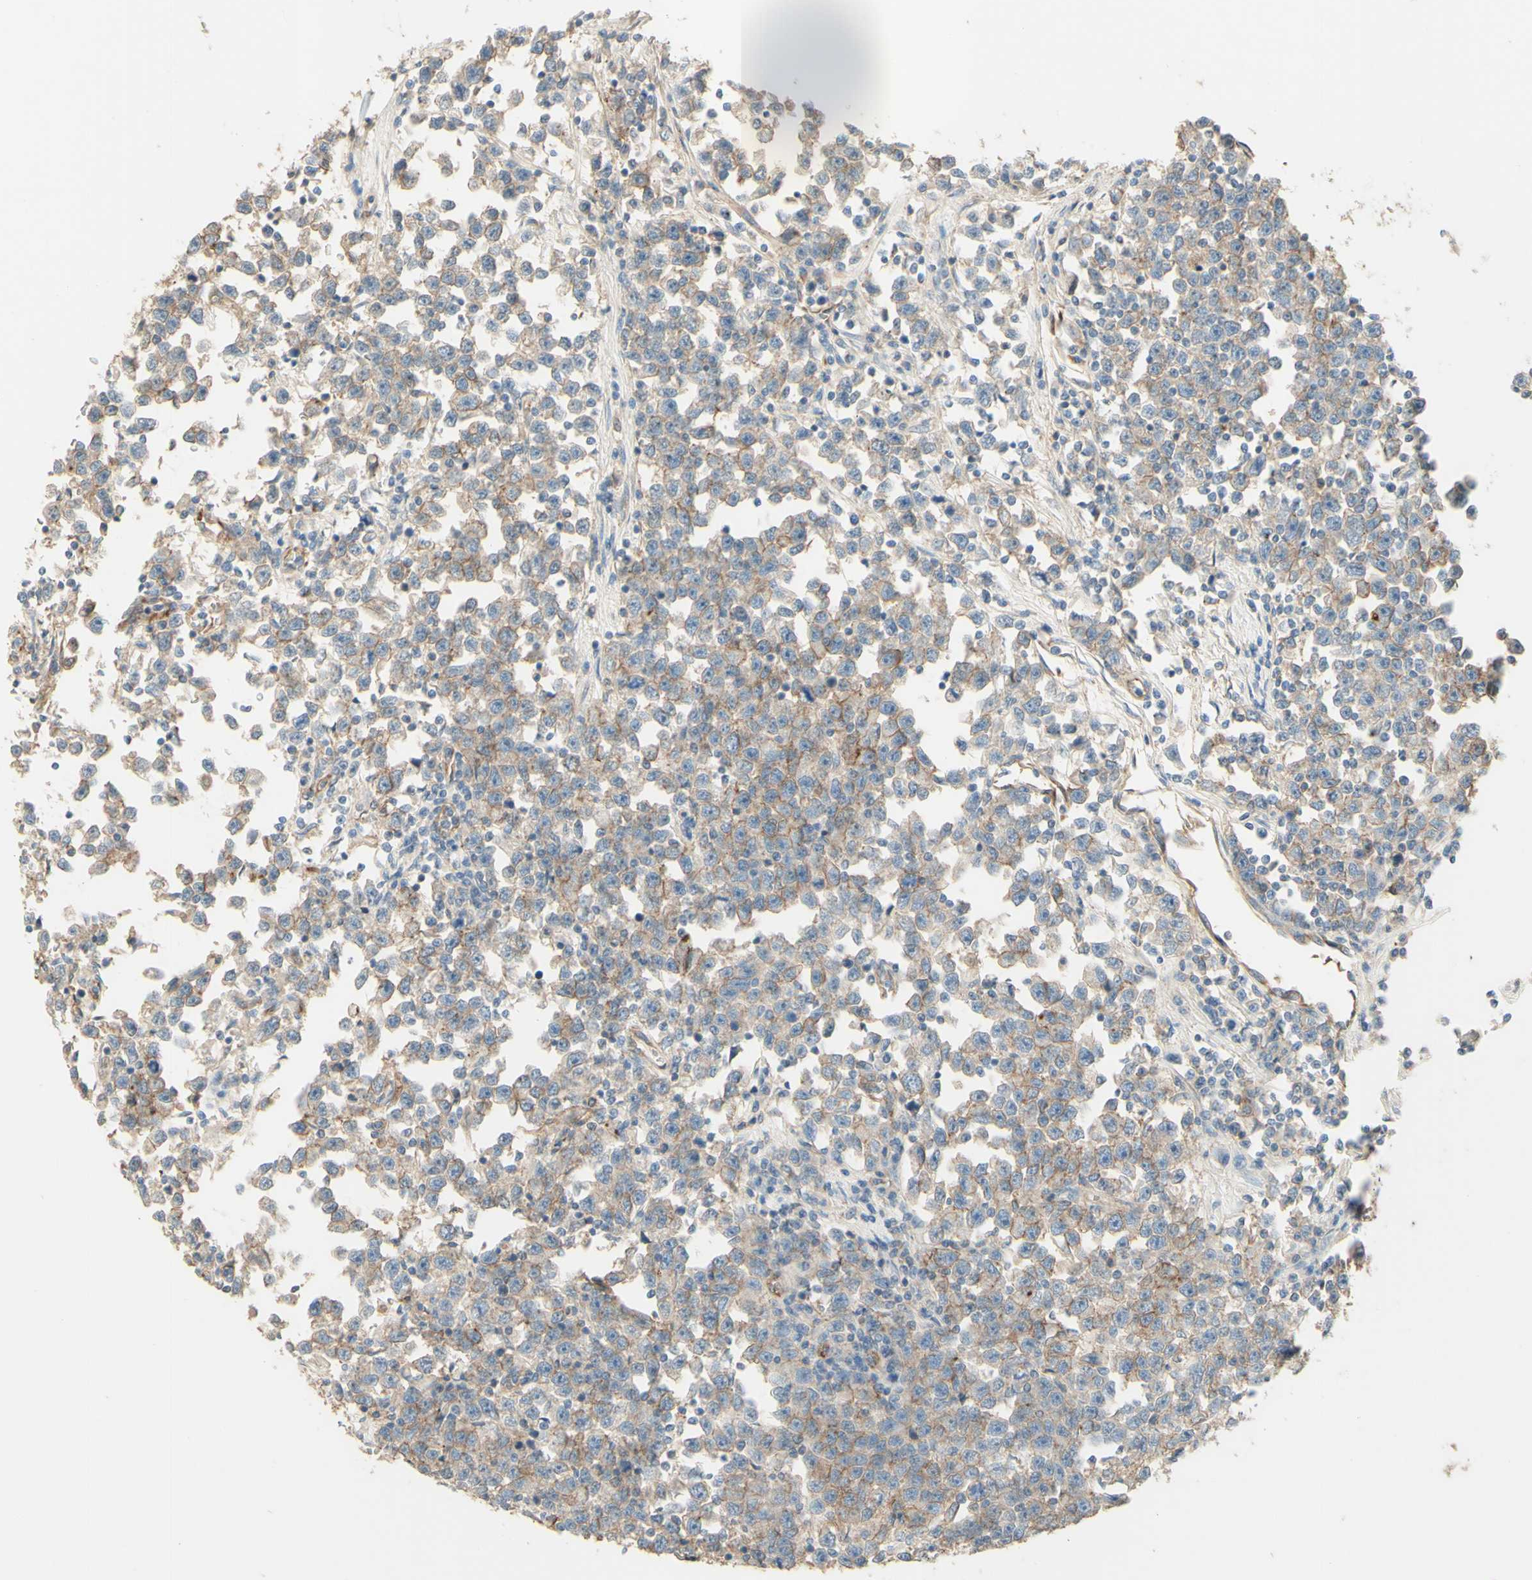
{"staining": {"intensity": "weak", "quantity": "25%-75%", "location": "cytoplasmic/membranous"}, "tissue": "testis cancer", "cell_type": "Tumor cells", "image_type": "cancer", "snomed": [{"axis": "morphology", "description": "Seminoma, NOS"}, {"axis": "topography", "description": "Testis"}], "caption": "Brown immunohistochemical staining in testis cancer shows weak cytoplasmic/membranous staining in approximately 25%-75% of tumor cells.", "gene": "RNF149", "patient": {"sex": "male", "age": 43}}